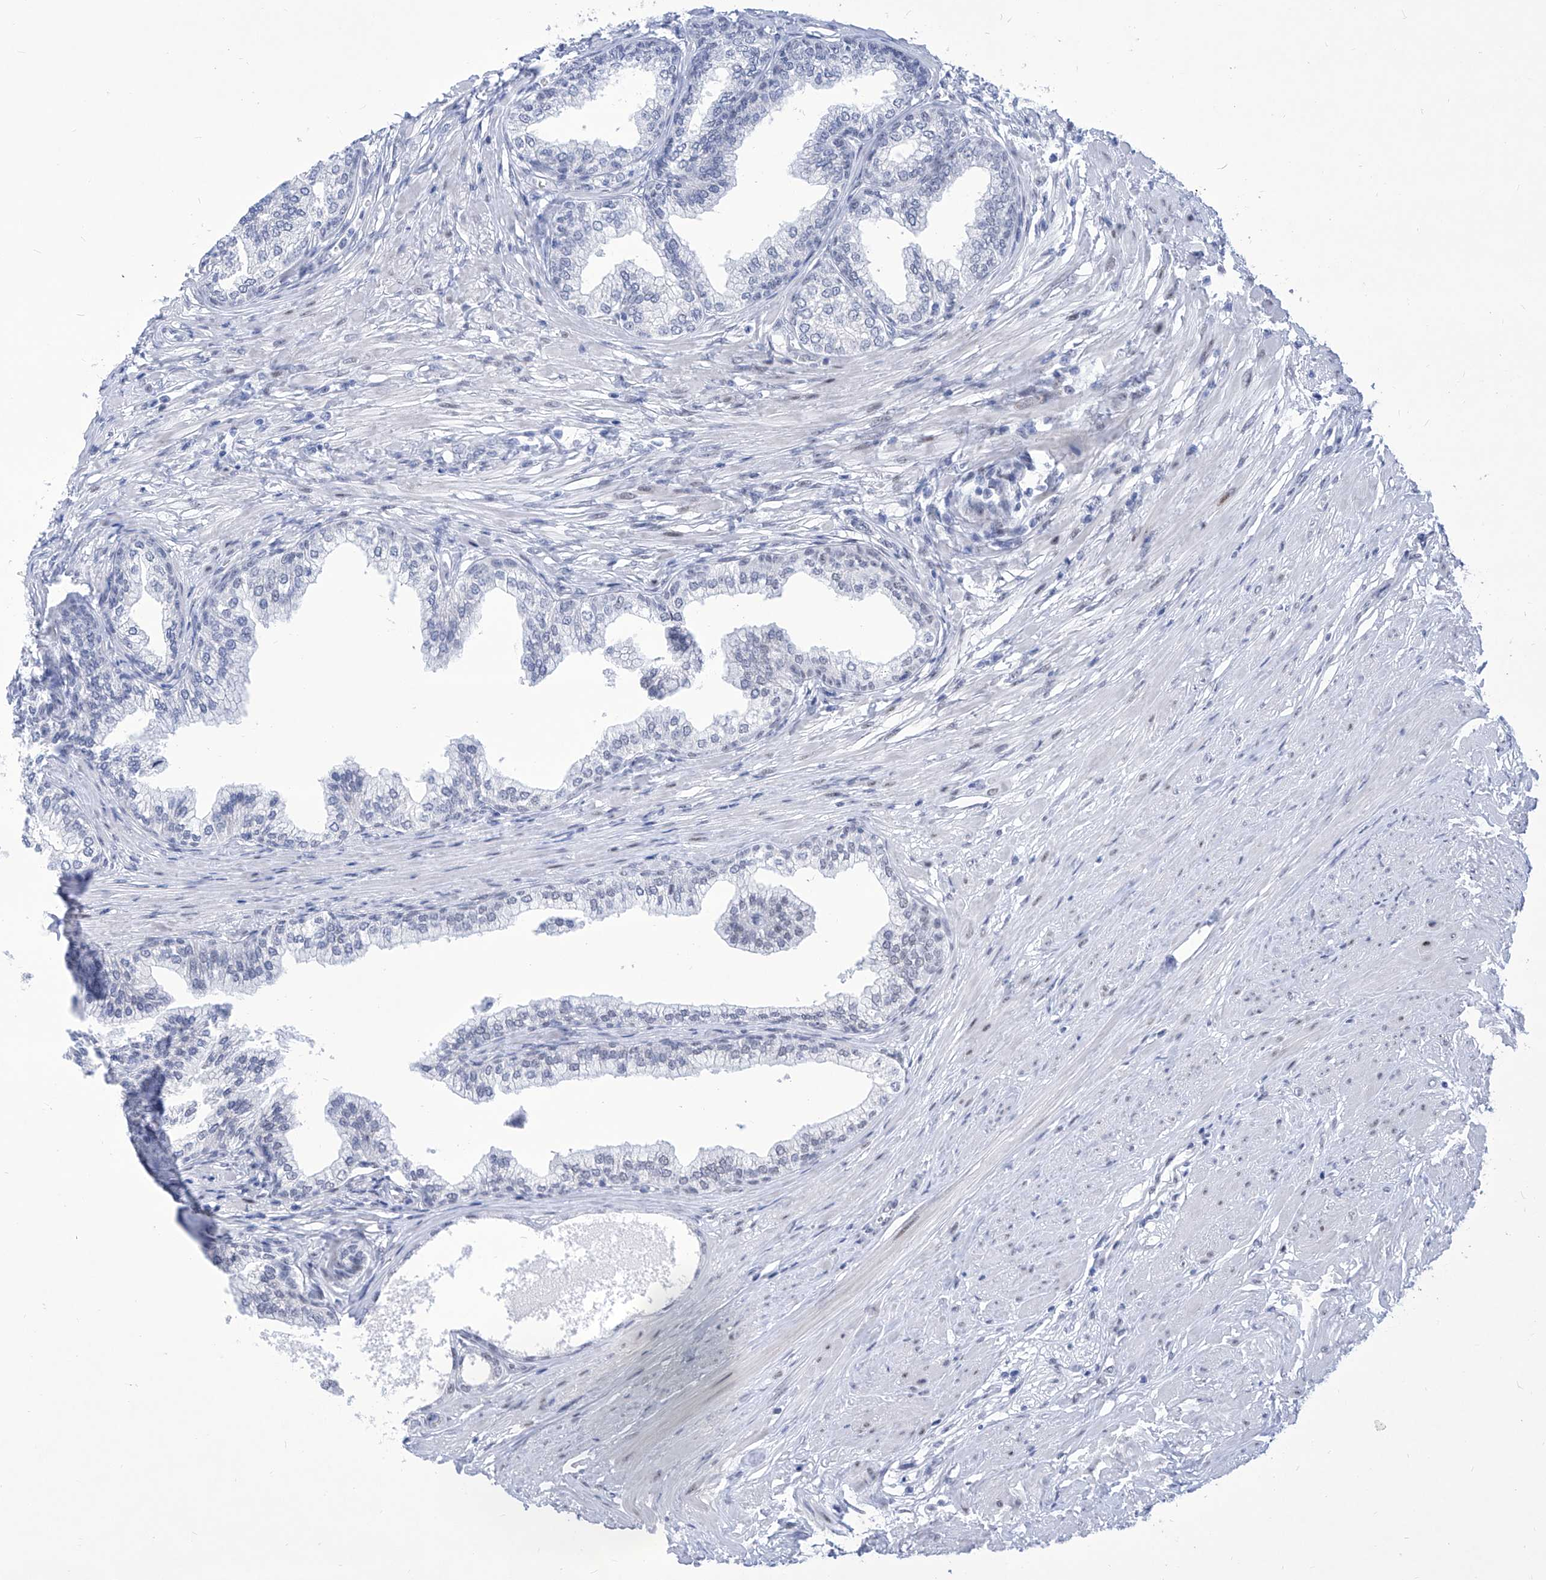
{"staining": {"intensity": "weak", "quantity": "<25%", "location": "nuclear"}, "tissue": "prostate", "cell_type": "Glandular cells", "image_type": "normal", "snomed": [{"axis": "morphology", "description": "Normal tissue, NOS"}, {"axis": "morphology", "description": "Urothelial carcinoma, Low grade"}, {"axis": "topography", "description": "Urinary bladder"}, {"axis": "topography", "description": "Prostate"}], "caption": "Human prostate stained for a protein using immunohistochemistry (IHC) reveals no expression in glandular cells.", "gene": "SART1", "patient": {"sex": "male", "age": 60}}